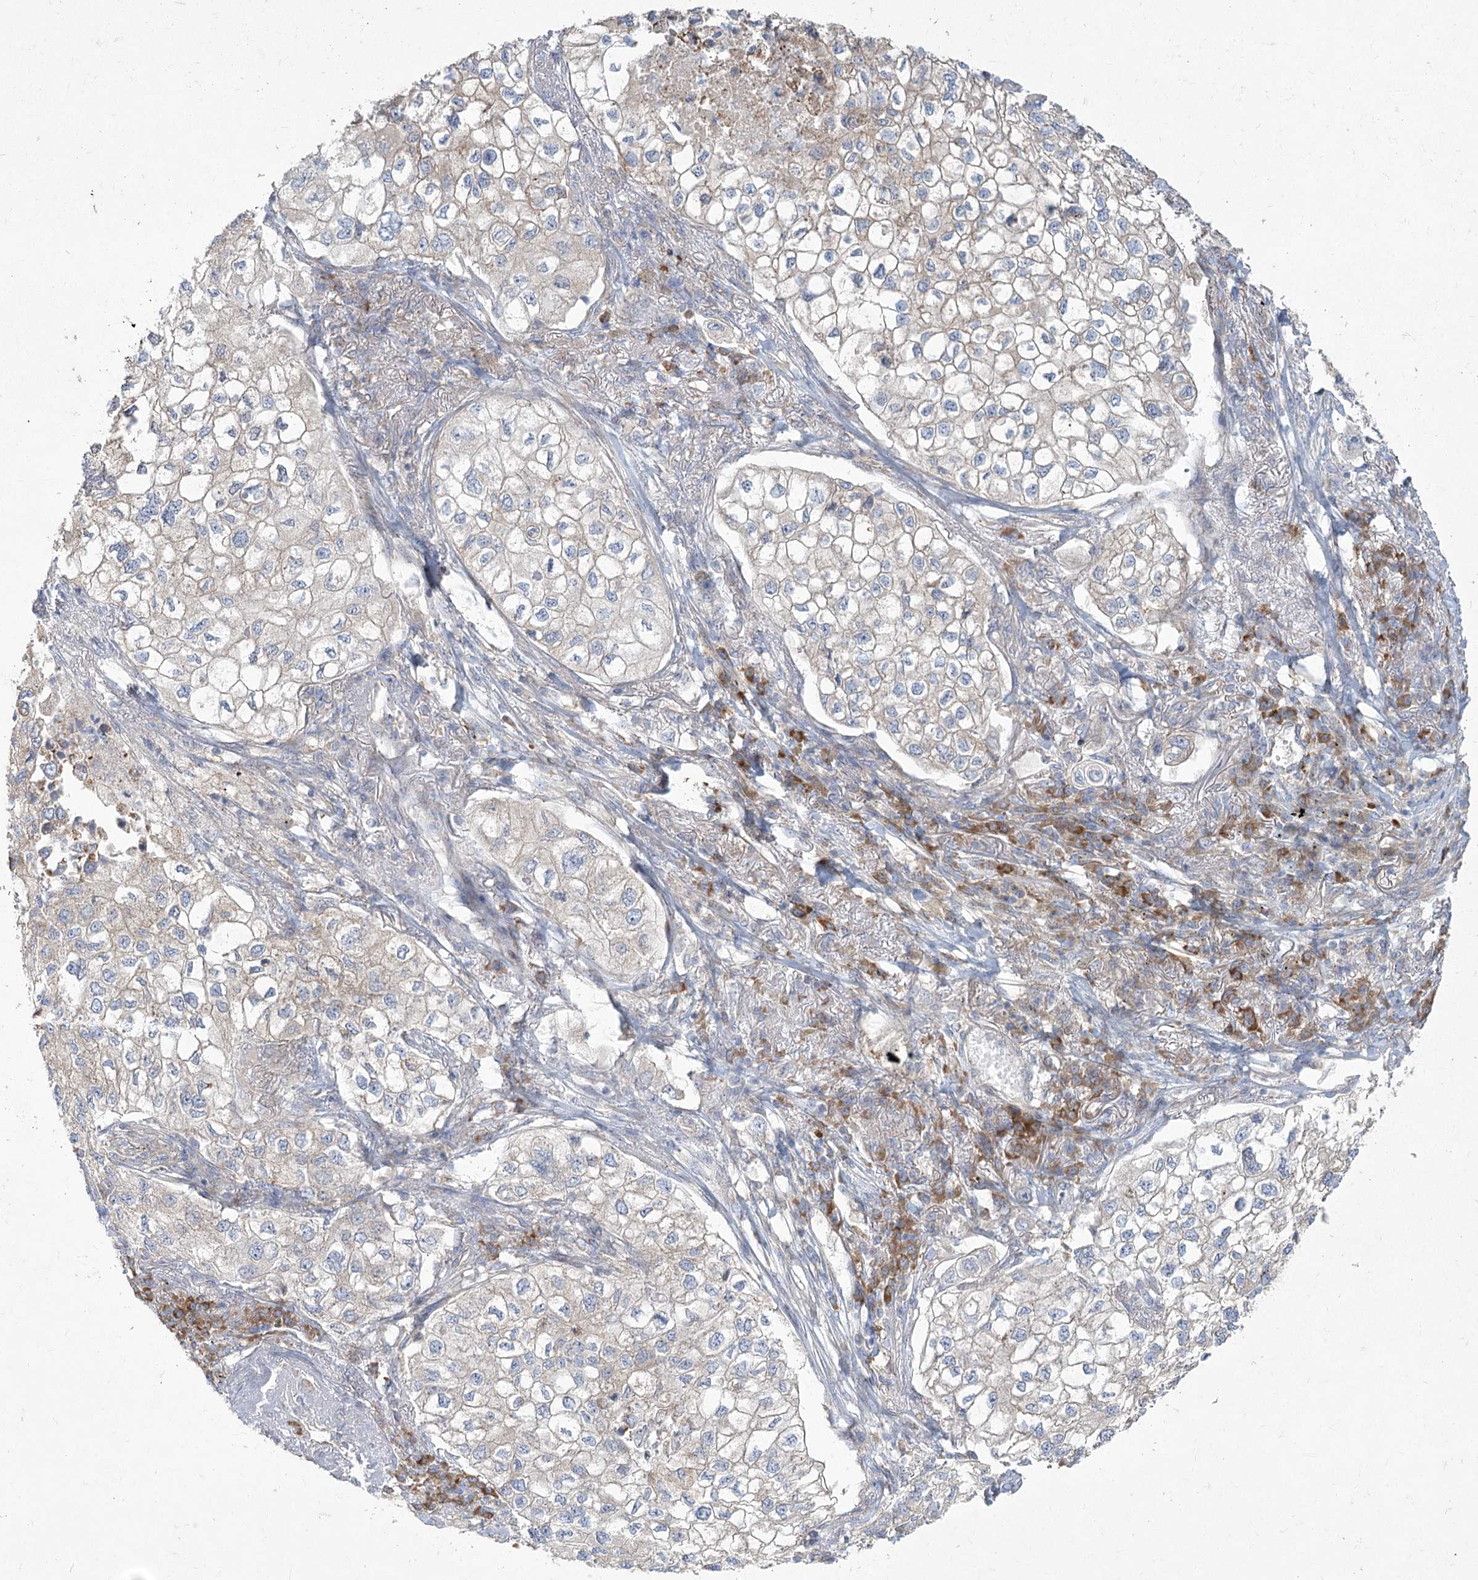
{"staining": {"intensity": "negative", "quantity": "none", "location": "none"}, "tissue": "lung cancer", "cell_type": "Tumor cells", "image_type": "cancer", "snomed": [{"axis": "morphology", "description": "Adenocarcinoma, NOS"}, {"axis": "topography", "description": "Lung"}], "caption": "A high-resolution image shows immunohistochemistry staining of lung adenocarcinoma, which displays no significant expression in tumor cells.", "gene": "CAMTA1", "patient": {"sex": "male", "age": 63}}